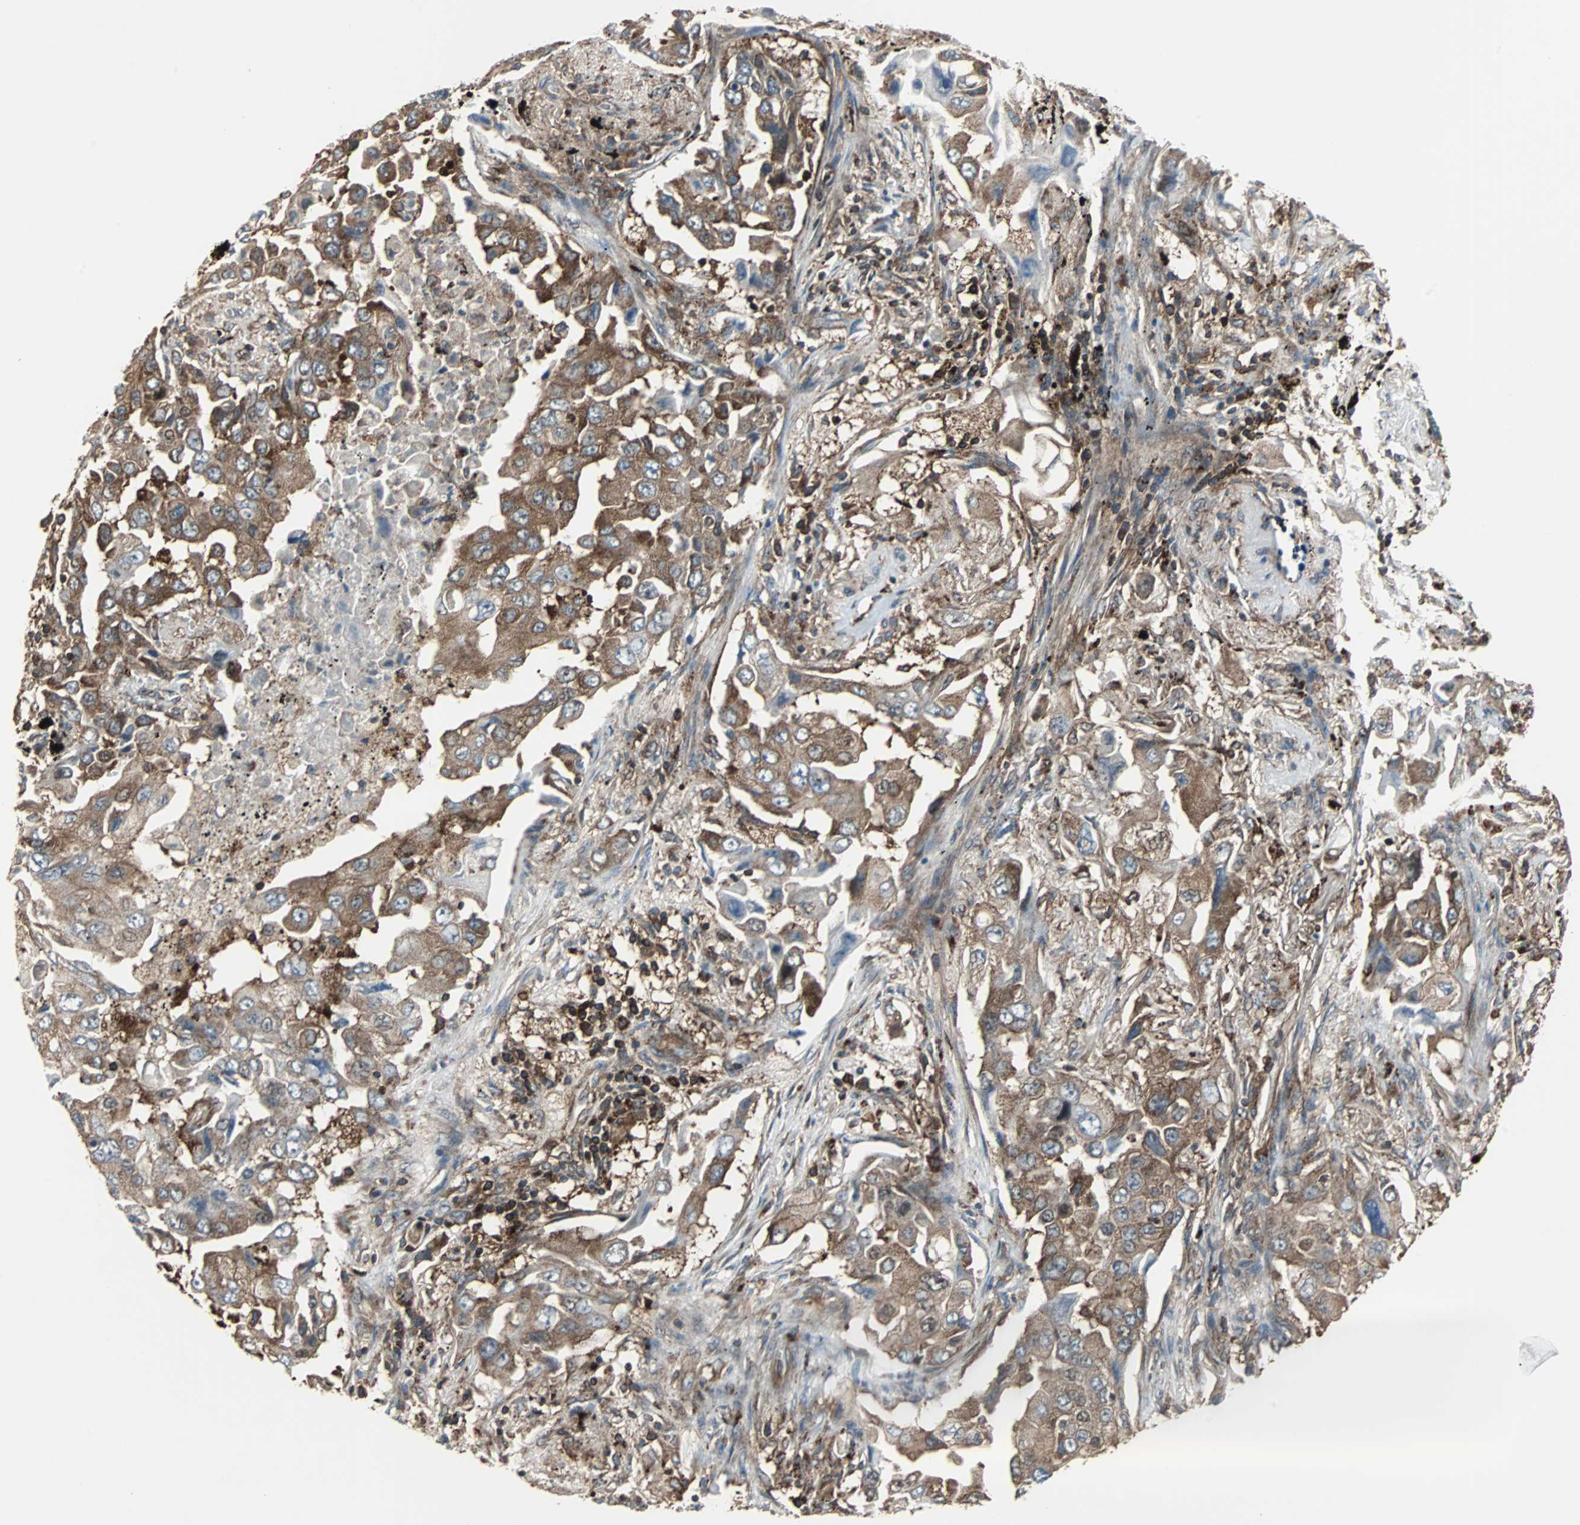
{"staining": {"intensity": "moderate", "quantity": ">75%", "location": "cytoplasmic/membranous"}, "tissue": "lung cancer", "cell_type": "Tumor cells", "image_type": "cancer", "snomed": [{"axis": "morphology", "description": "Adenocarcinoma, NOS"}, {"axis": "topography", "description": "Lung"}], "caption": "The photomicrograph exhibits a brown stain indicating the presence of a protein in the cytoplasmic/membranous of tumor cells in lung cancer.", "gene": "RELA", "patient": {"sex": "female", "age": 65}}